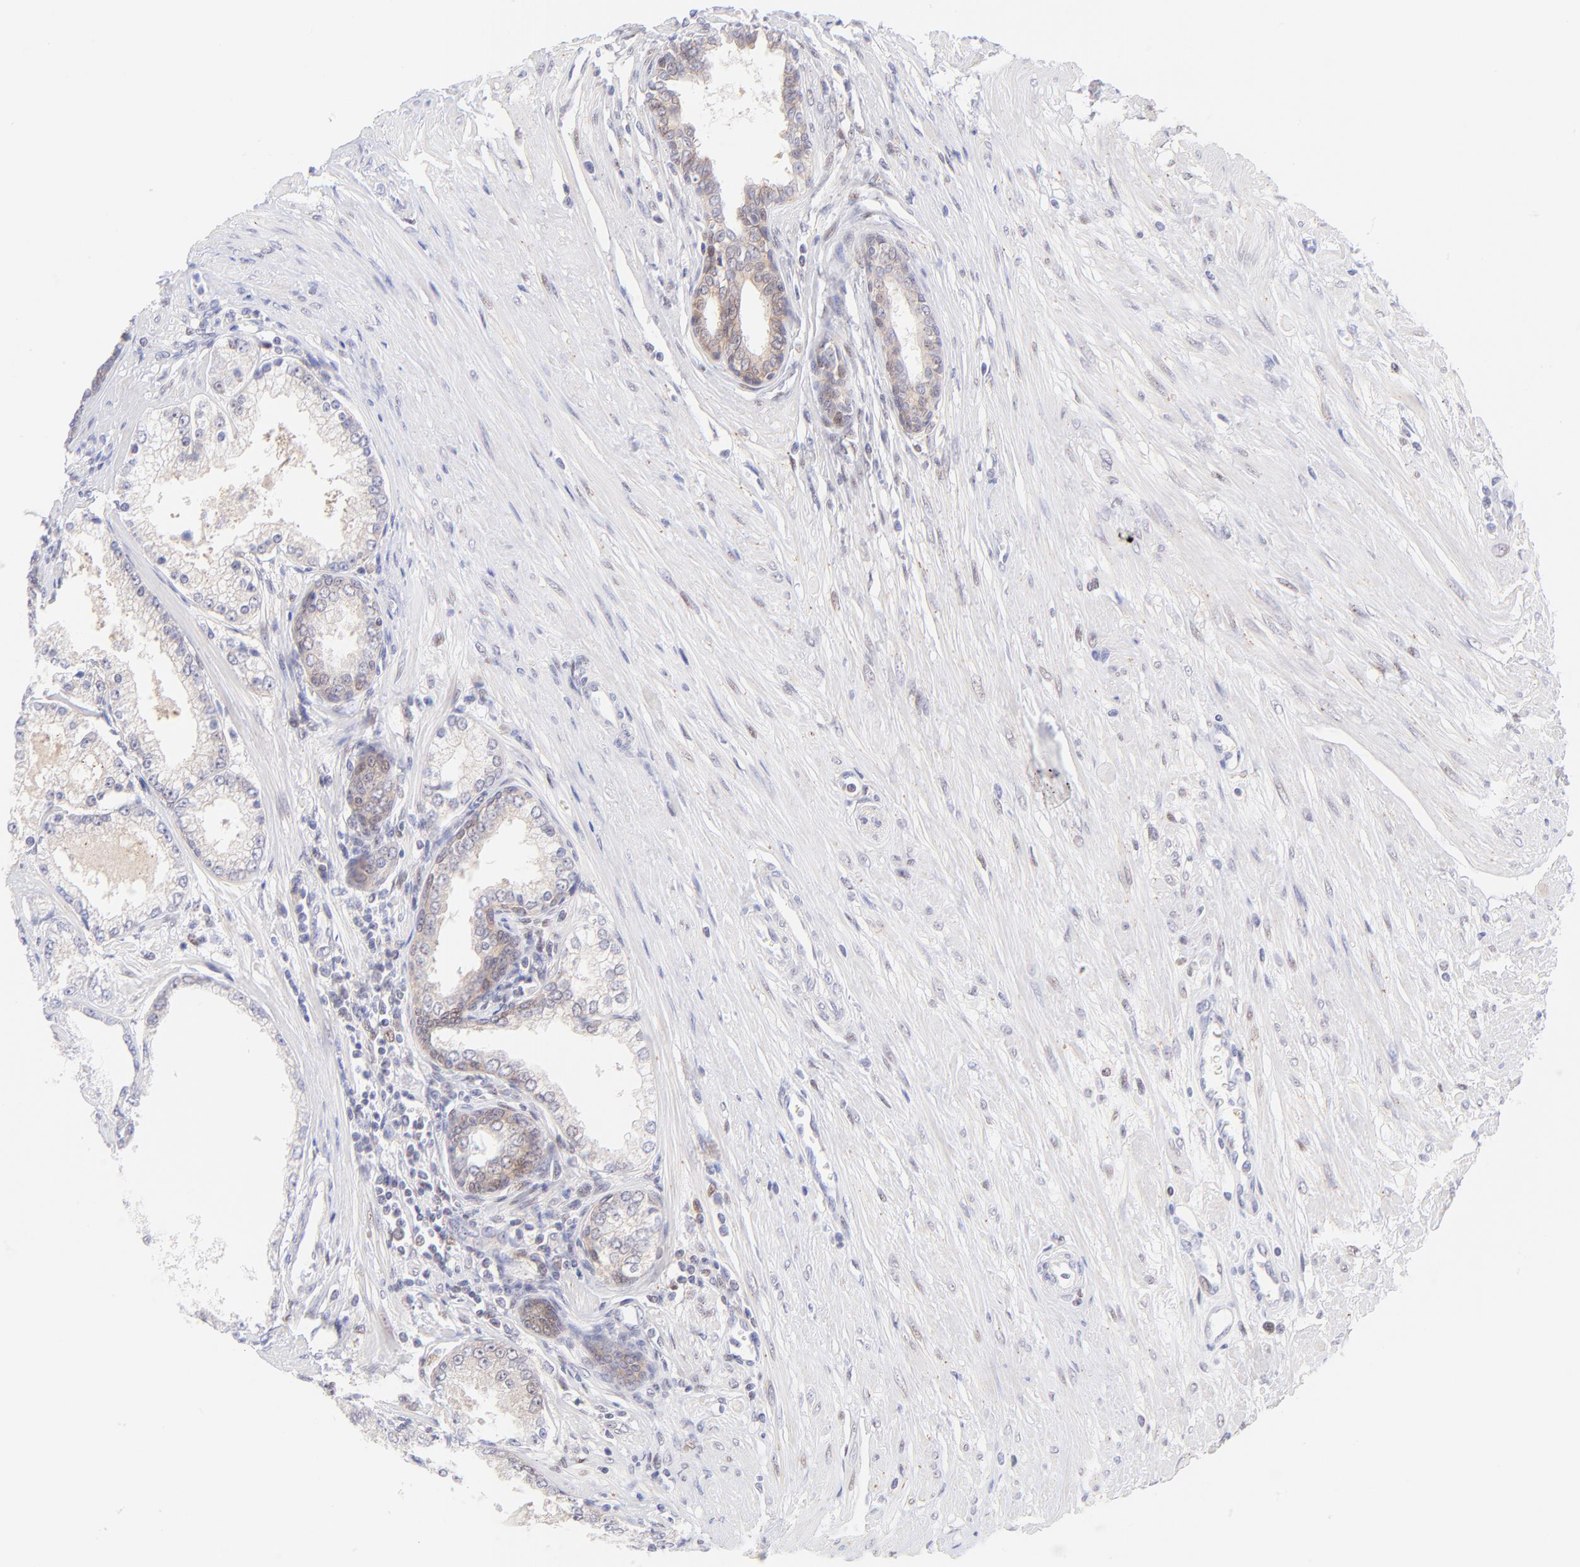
{"staining": {"intensity": "weak", "quantity": "25%-75%", "location": "cytoplasmic/membranous"}, "tissue": "prostate cancer", "cell_type": "Tumor cells", "image_type": "cancer", "snomed": [{"axis": "morphology", "description": "Adenocarcinoma, Medium grade"}, {"axis": "topography", "description": "Prostate"}], "caption": "Immunohistochemistry (DAB (3,3'-diaminobenzidine)) staining of human prostate cancer (medium-grade adenocarcinoma) shows weak cytoplasmic/membranous protein expression in approximately 25%-75% of tumor cells. (Stains: DAB (3,3'-diaminobenzidine) in brown, nuclei in blue, Microscopy: brightfield microscopy at high magnification).", "gene": "PBDC1", "patient": {"sex": "male", "age": 72}}